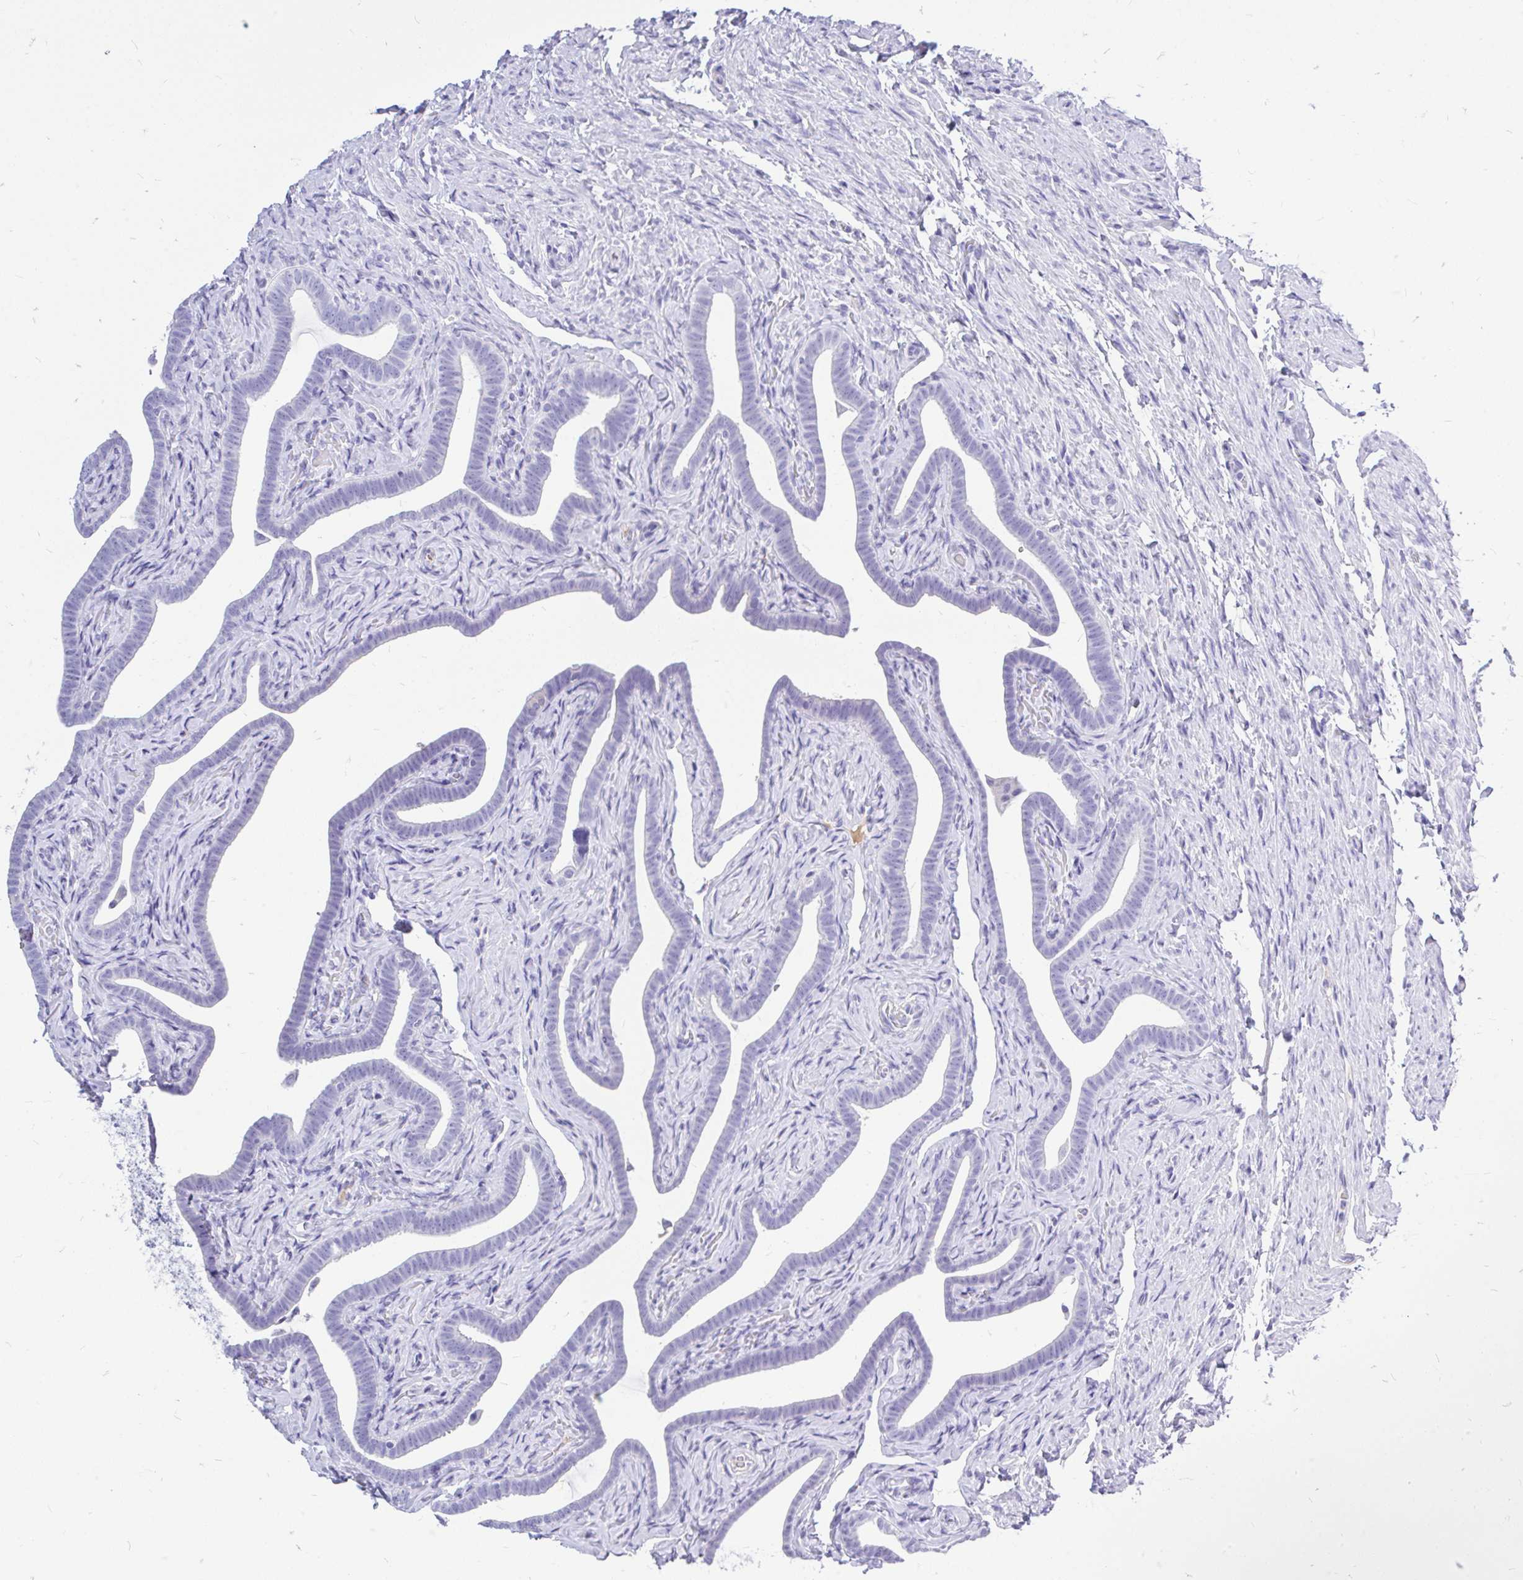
{"staining": {"intensity": "negative", "quantity": "none", "location": "none"}, "tissue": "fallopian tube", "cell_type": "Glandular cells", "image_type": "normal", "snomed": [{"axis": "morphology", "description": "Normal tissue, NOS"}, {"axis": "topography", "description": "Fallopian tube"}], "caption": "DAB (3,3'-diaminobenzidine) immunohistochemical staining of benign fallopian tube displays no significant positivity in glandular cells. (Stains: DAB (3,3'-diaminobenzidine) immunohistochemistry (IHC) with hematoxylin counter stain, Microscopy: brightfield microscopy at high magnification).", "gene": "MAP1LC3A", "patient": {"sex": "female", "age": 69}}